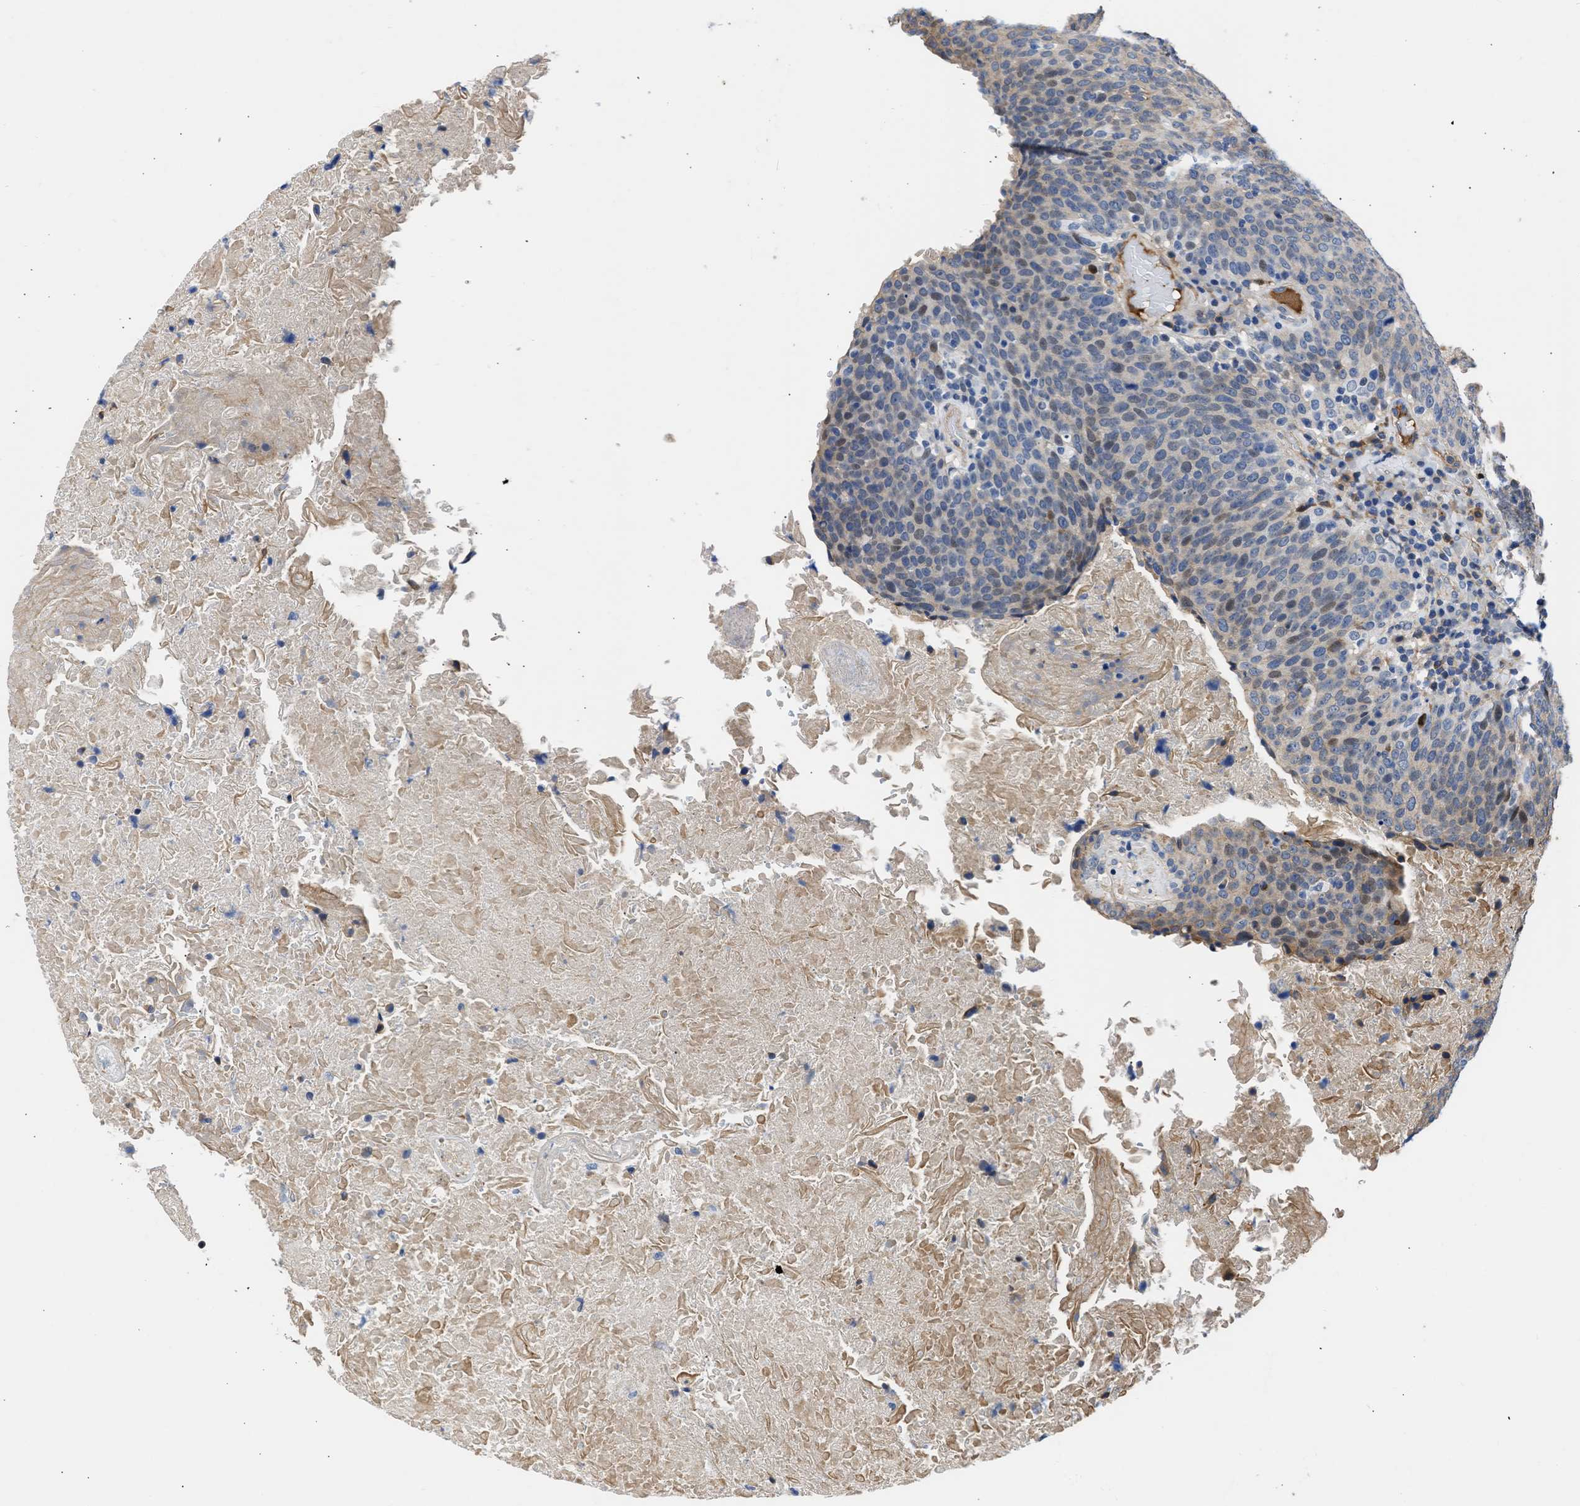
{"staining": {"intensity": "moderate", "quantity": "<25%", "location": "nuclear"}, "tissue": "head and neck cancer", "cell_type": "Tumor cells", "image_type": "cancer", "snomed": [{"axis": "morphology", "description": "Squamous cell carcinoma, NOS"}, {"axis": "morphology", "description": "Squamous cell carcinoma, metastatic, NOS"}, {"axis": "topography", "description": "Lymph node"}, {"axis": "topography", "description": "Head-Neck"}], "caption": "Tumor cells show low levels of moderate nuclear expression in approximately <25% of cells in human metastatic squamous cell carcinoma (head and neck).", "gene": "MAS1L", "patient": {"sex": "male", "age": 62}}